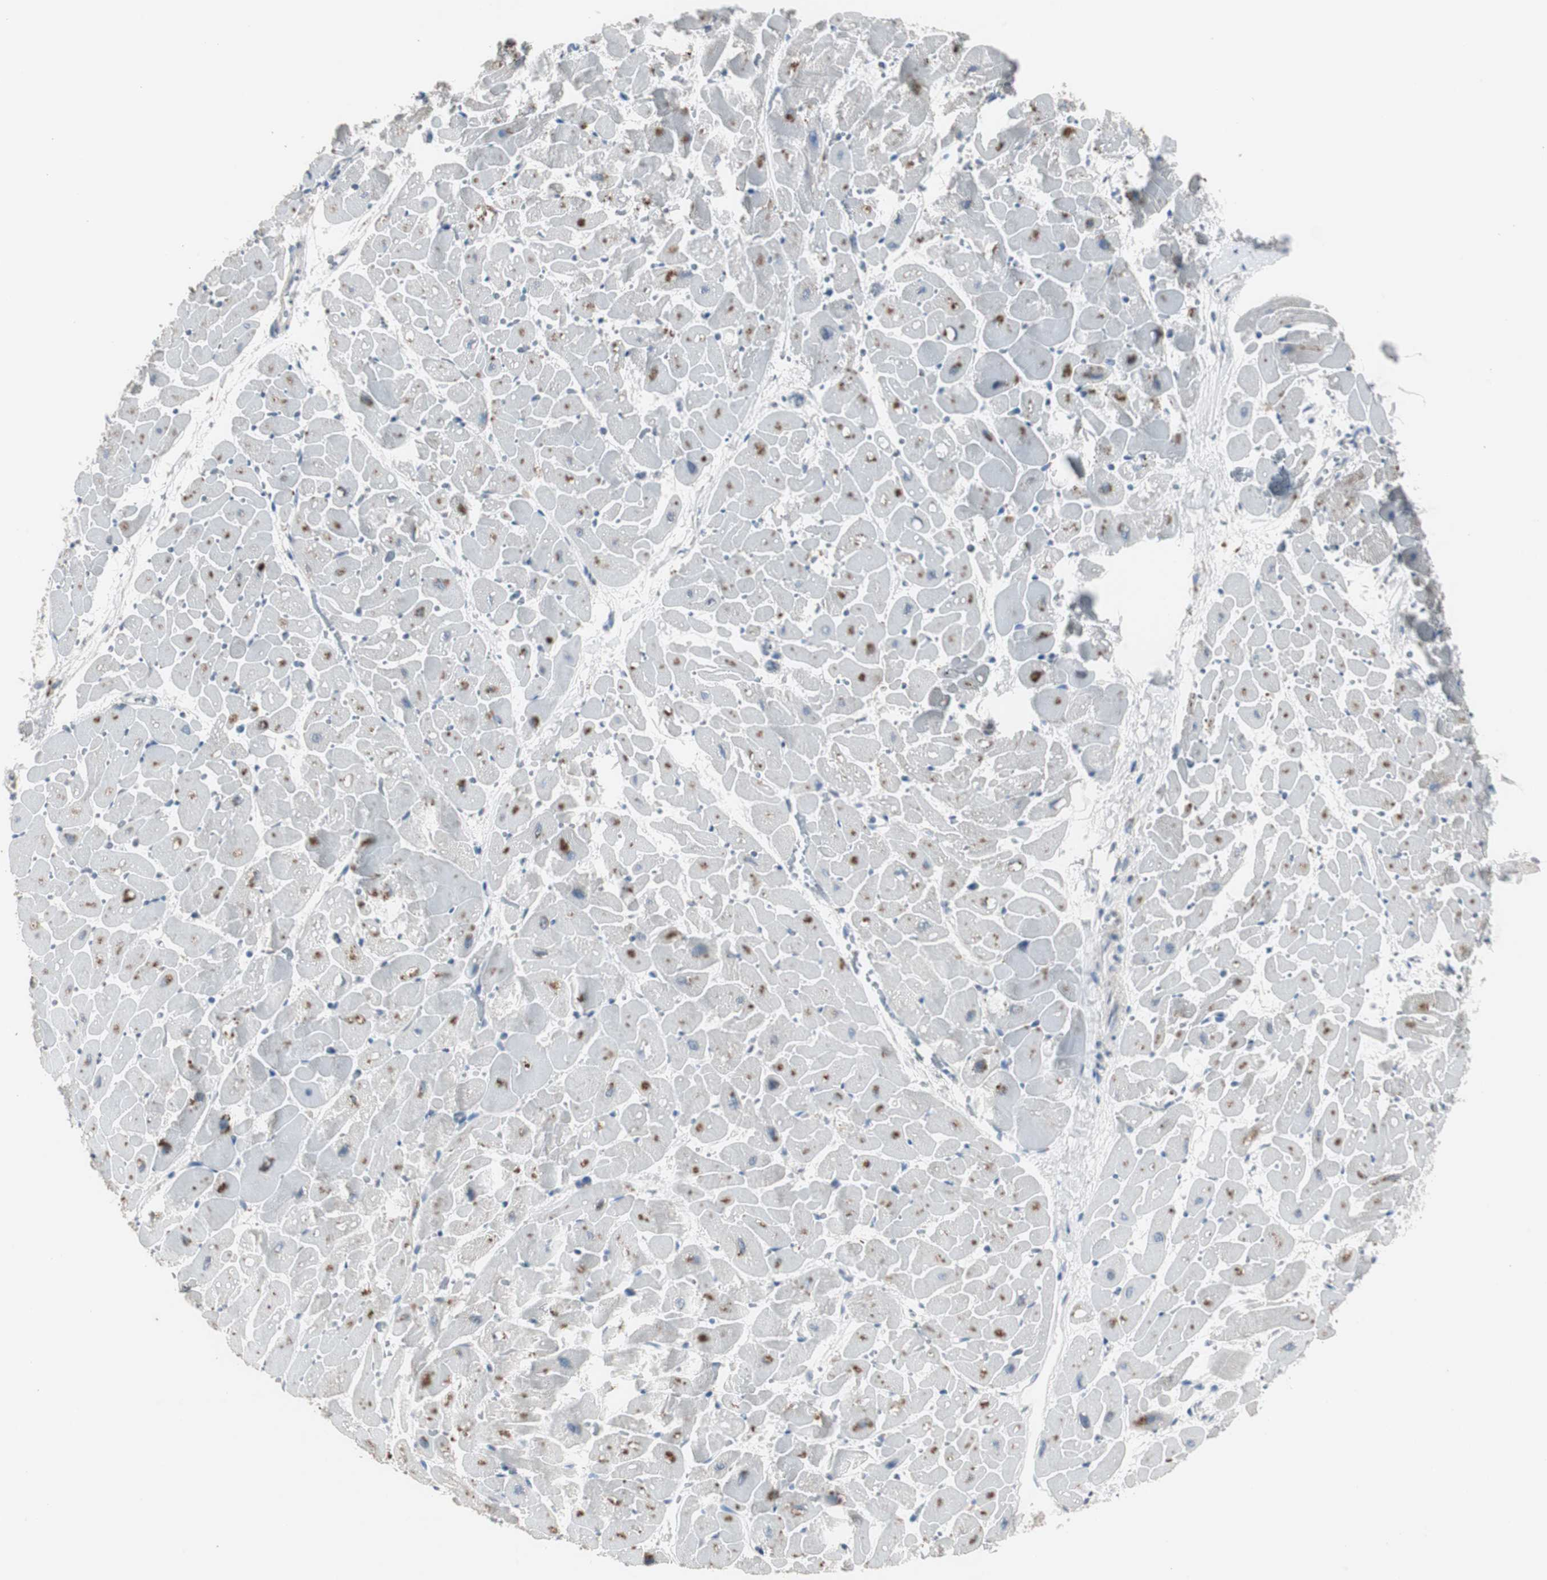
{"staining": {"intensity": "weak", "quantity": "<25%", "location": "cytoplasmic/membranous"}, "tissue": "heart muscle", "cell_type": "Cardiomyocytes", "image_type": "normal", "snomed": [{"axis": "morphology", "description": "Normal tissue, NOS"}, {"axis": "topography", "description": "Heart"}], "caption": "The IHC image has no significant staining in cardiomyocytes of heart muscle.", "gene": "TK1", "patient": {"sex": "female", "age": 19}}